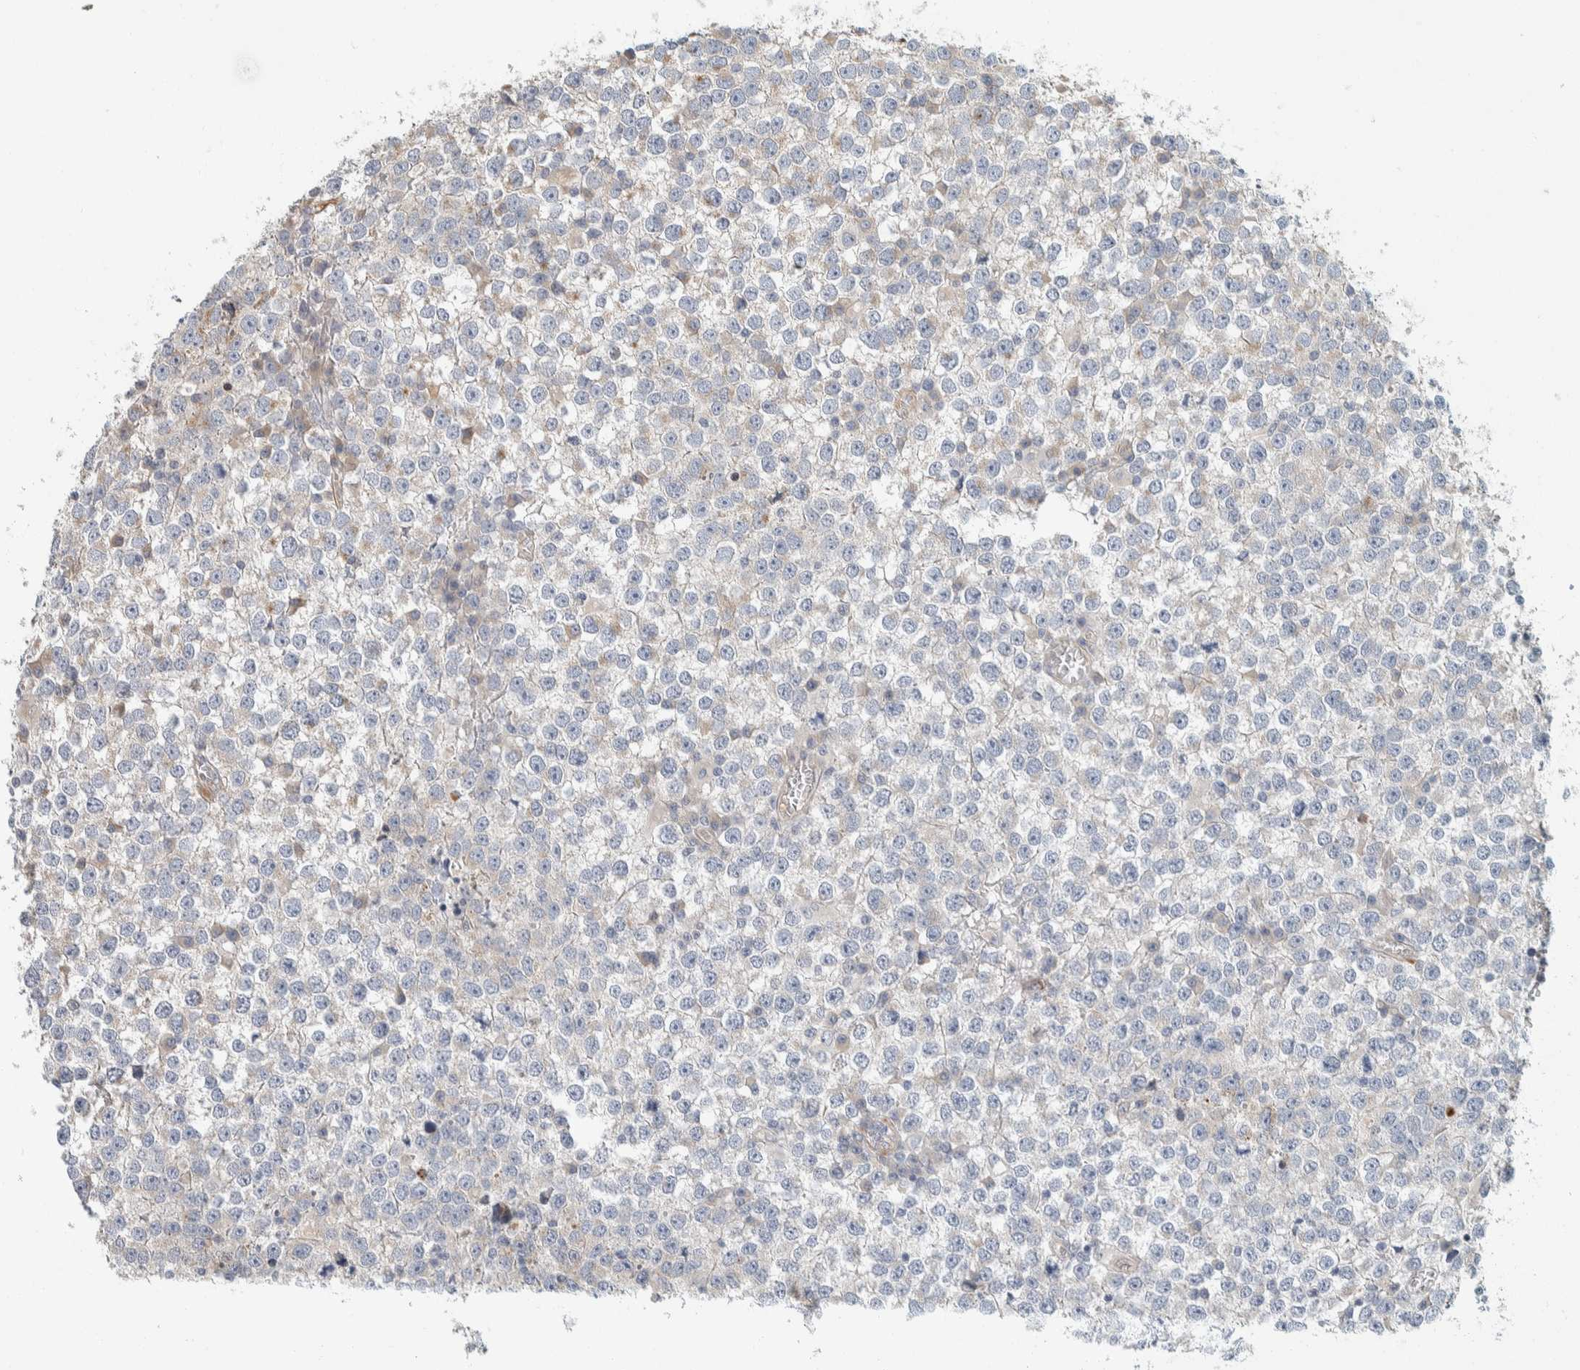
{"staining": {"intensity": "weak", "quantity": "<25%", "location": "cytoplasmic/membranous"}, "tissue": "testis cancer", "cell_type": "Tumor cells", "image_type": "cancer", "snomed": [{"axis": "morphology", "description": "Seminoma, NOS"}, {"axis": "topography", "description": "Testis"}], "caption": "Histopathology image shows no protein positivity in tumor cells of testis seminoma tissue.", "gene": "CDR2", "patient": {"sex": "male", "age": 65}}